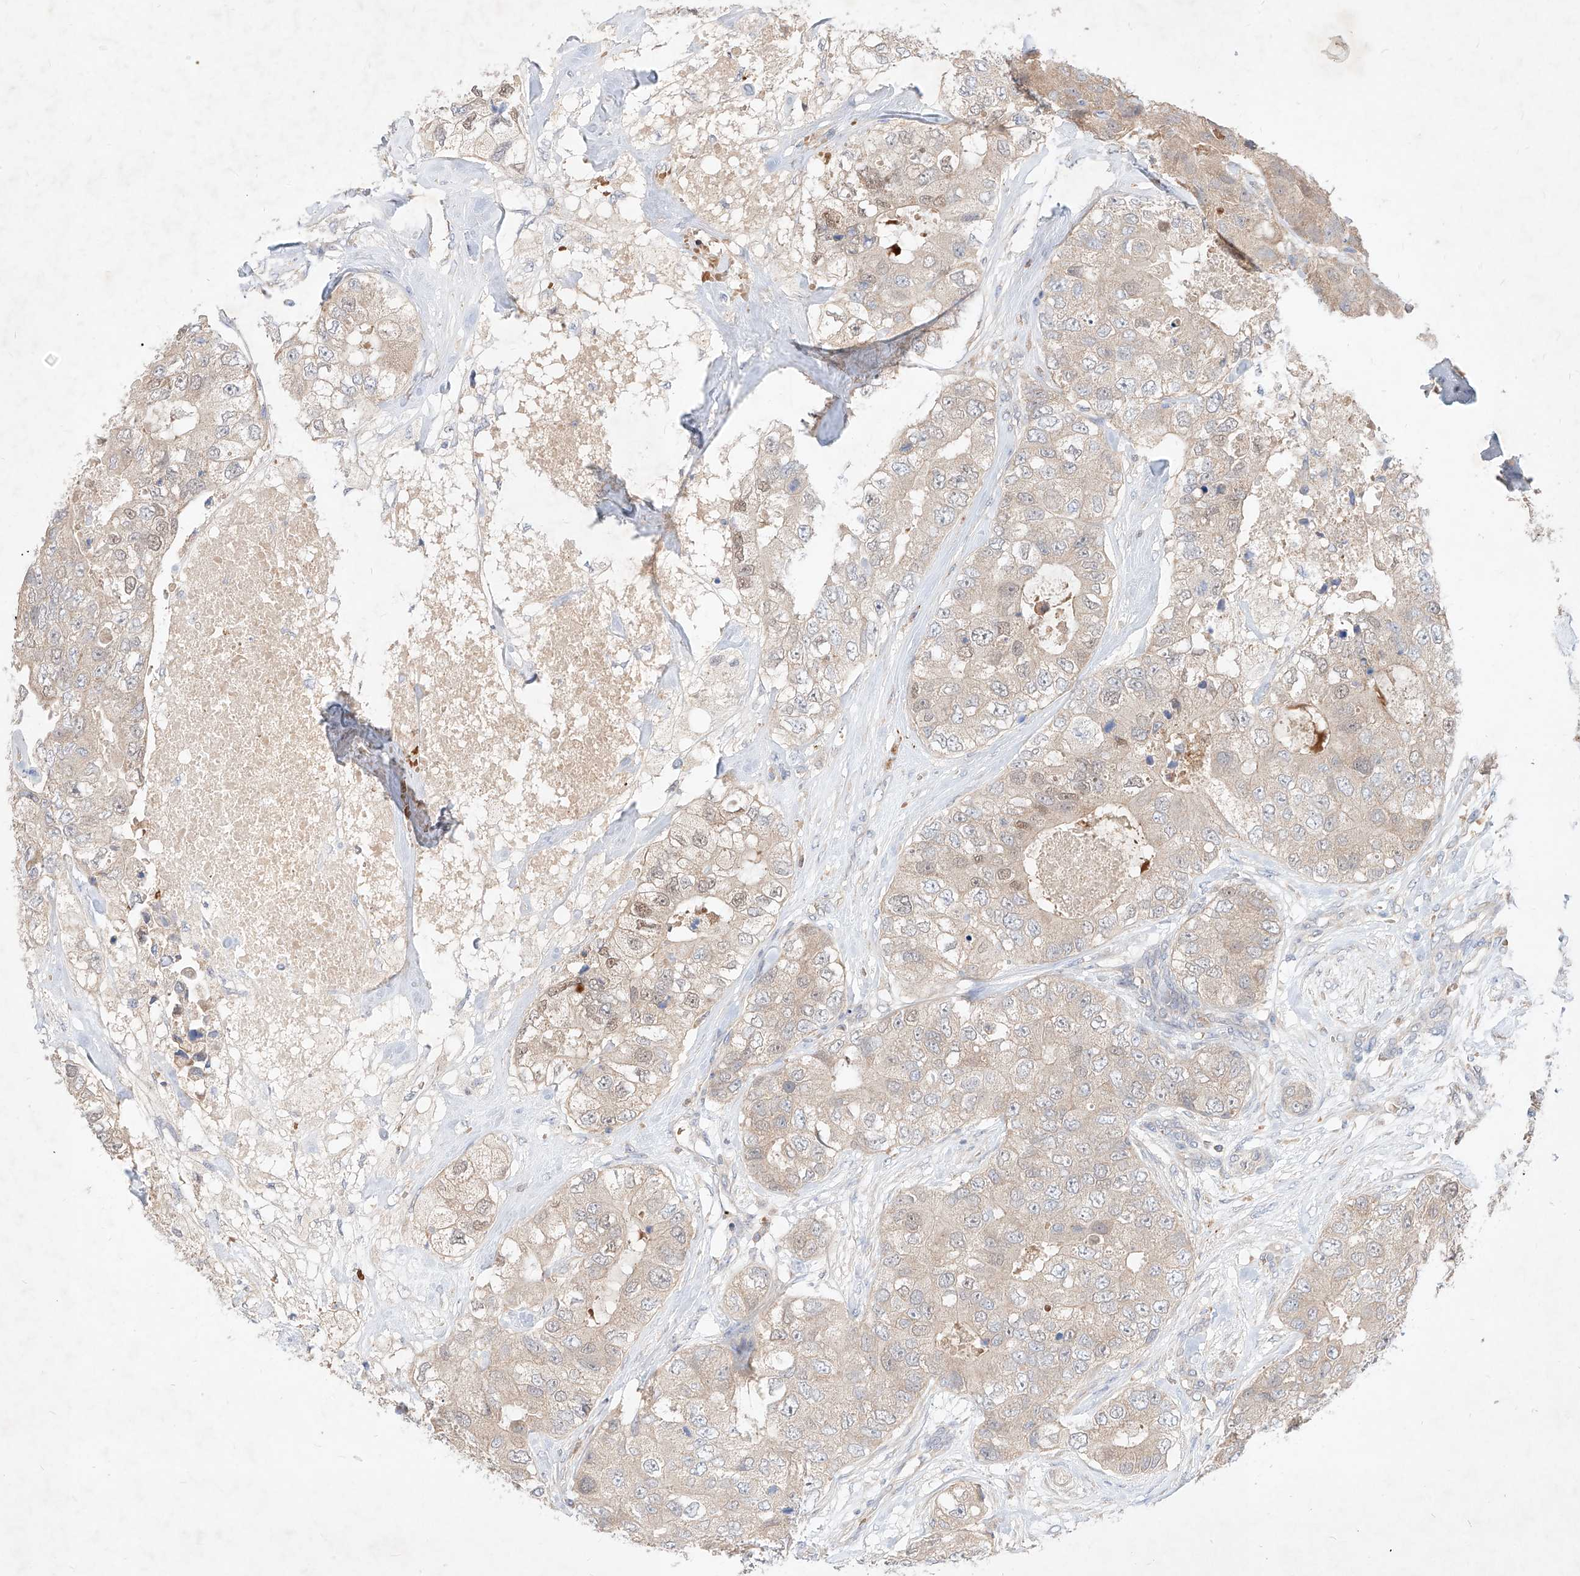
{"staining": {"intensity": "weak", "quantity": "<25%", "location": "cytoplasmic/membranous,nuclear"}, "tissue": "breast cancer", "cell_type": "Tumor cells", "image_type": "cancer", "snomed": [{"axis": "morphology", "description": "Duct carcinoma"}, {"axis": "topography", "description": "Breast"}], "caption": "Protein analysis of breast cancer reveals no significant expression in tumor cells.", "gene": "TSNAX", "patient": {"sex": "female", "age": 62}}